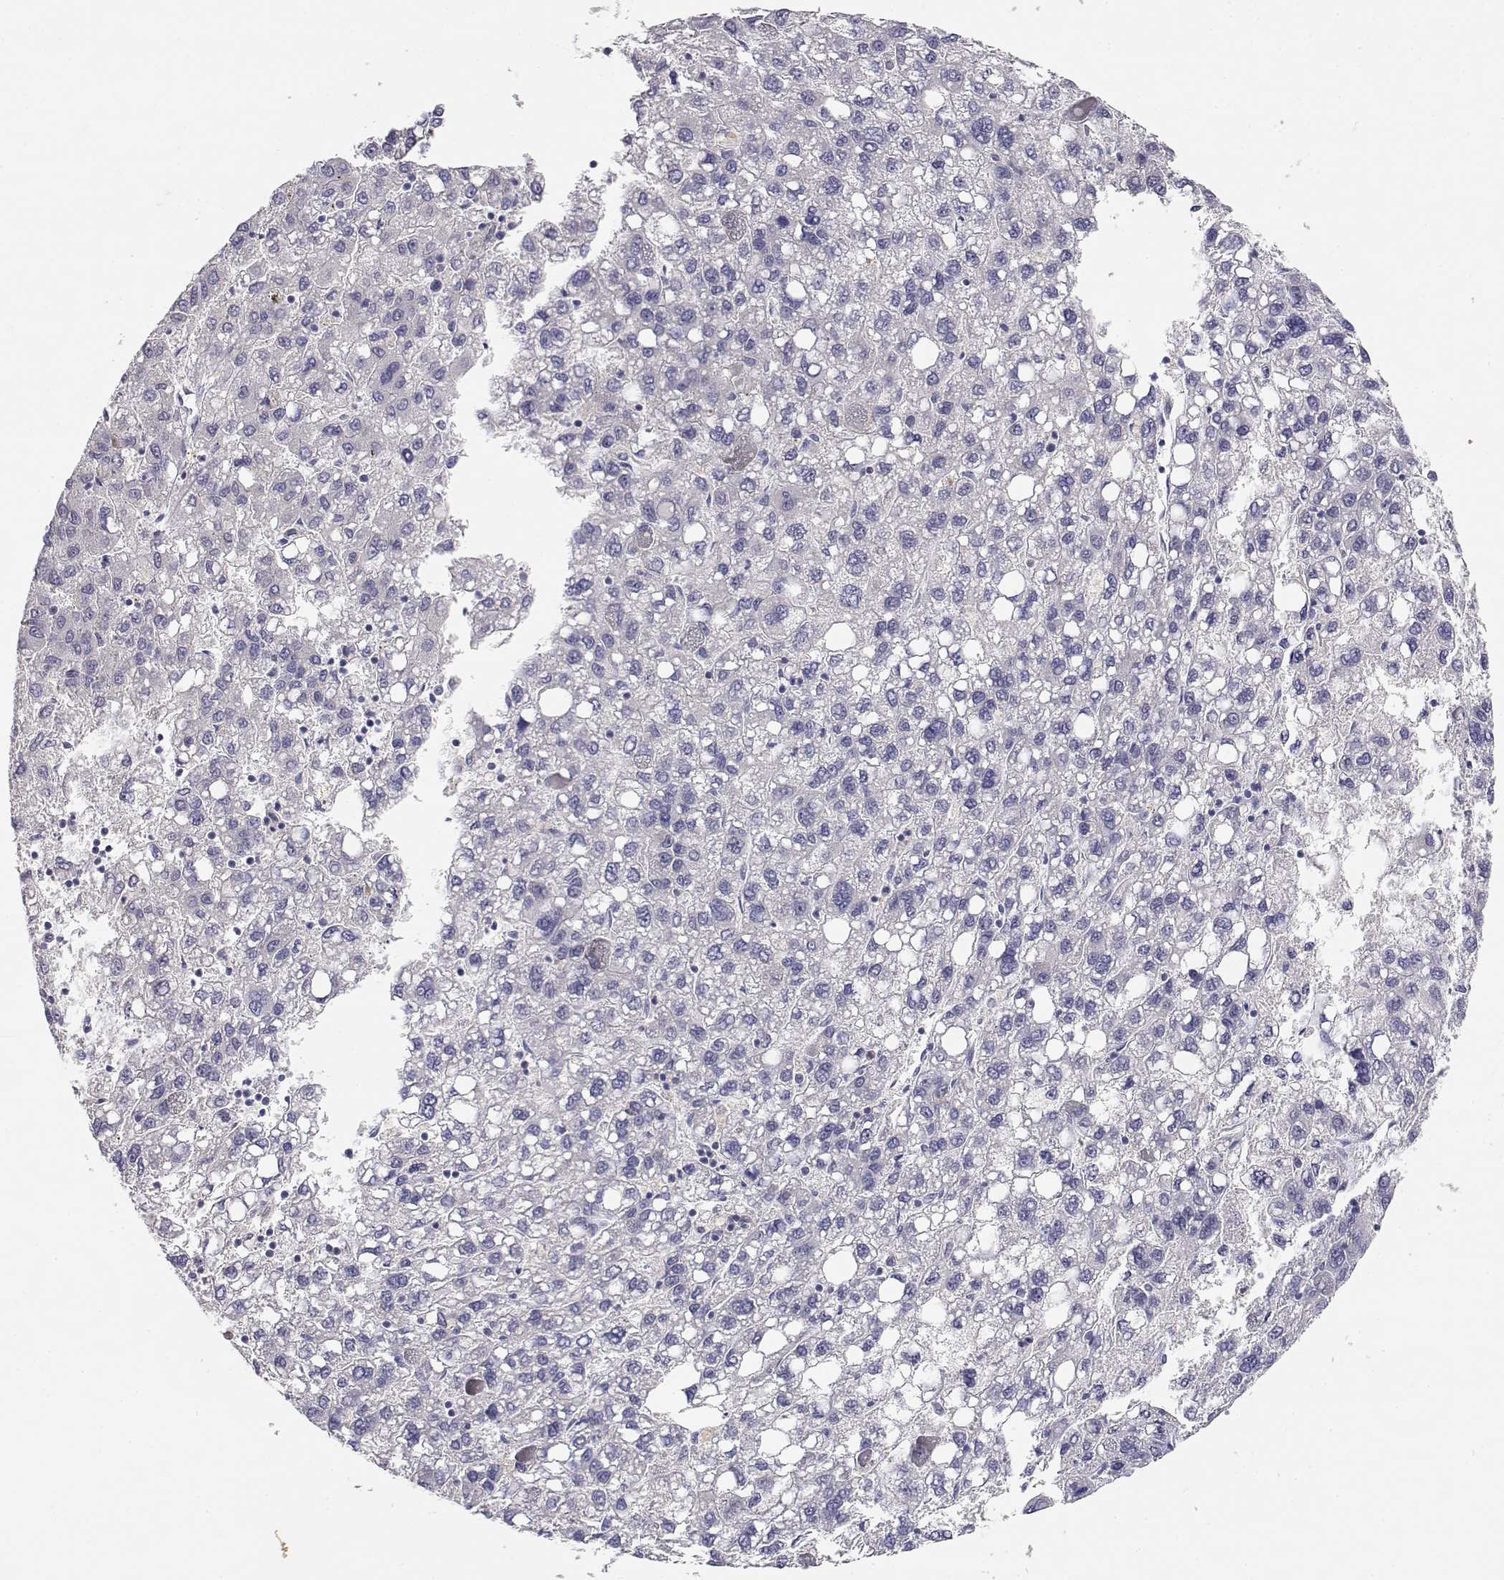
{"staining": {"intensity": "negative", "quantity": "none", "location": "none"}, "tissue": "liver cancer", "cell_type": "Tumor cells", "image_type": "cancer", "snomed": [{"axis": "morphology", "description": "Carcinoma, Hepatocellular, NOS"}, {"axis": "topography", "description": "Liver"}], "caption": "This histopathology image is of liver hepatocellular carcinoma stained with IHC to label a protein in brown with the nuclei are counter-stained blue. There is no staining in tumor cells.", "gene": "ADA", "patient": {"sex": "female", "age": 82}}